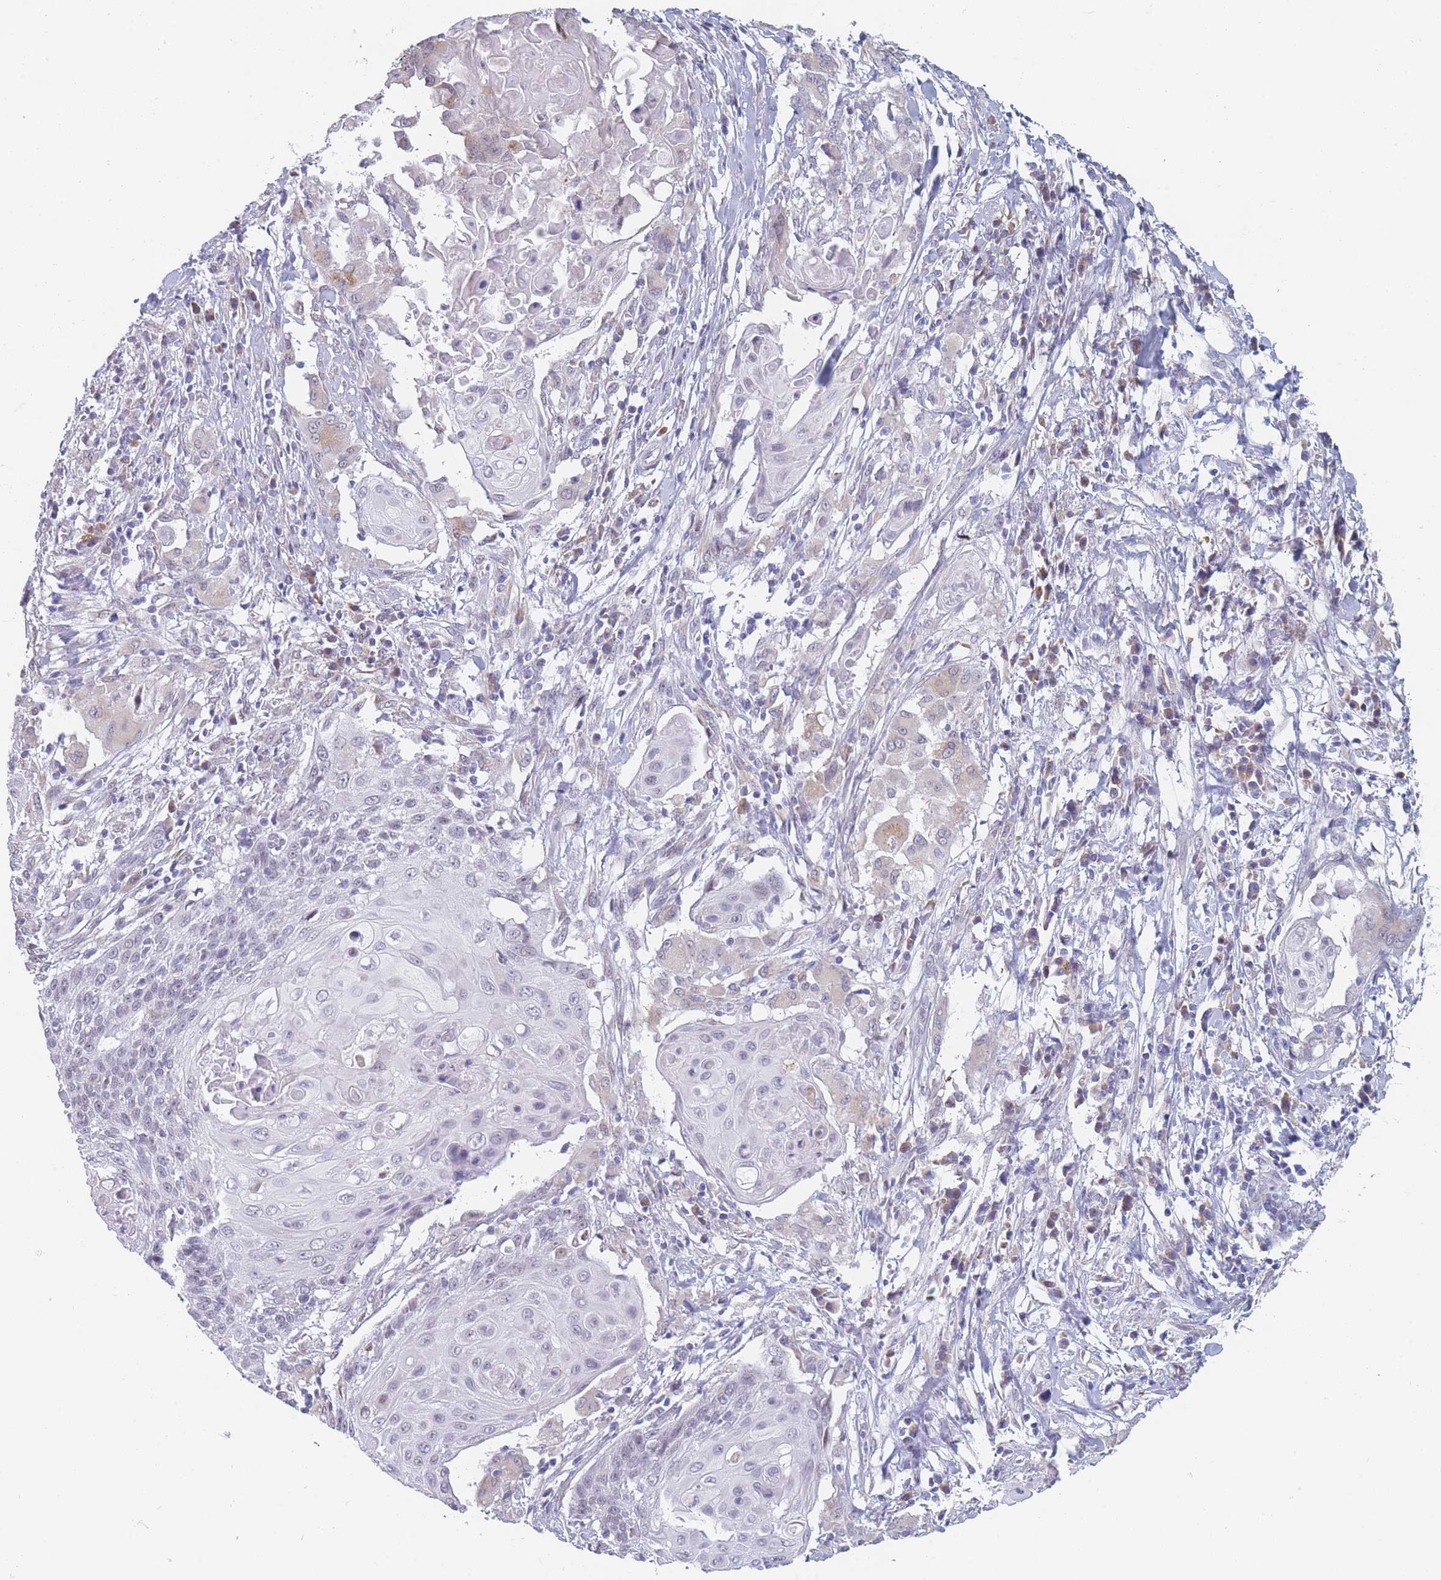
{"staining": {"intensity": "negative", "quantity": "none", "location": "none"}, "tissue": "cervical cancer", "cell_type": "Tumor cells", "image_type": "cancer", "snomed": [{"axis": "morphology", "description": "Squamous cell carcinoma, NOS"}, {"axis": "topography", "description": "Cervix"}], "caption": "Histopathology image shows no significant protein expression in tumor cells of cervical cancer (squamous cell carcinoma). (DAB (3,3'-diaminobenzidine) immunohistochemistry (IHC) with hematoxylin counter stain).", "gene": "TMED10", "patient": {"sex": "female", "age": 39}}